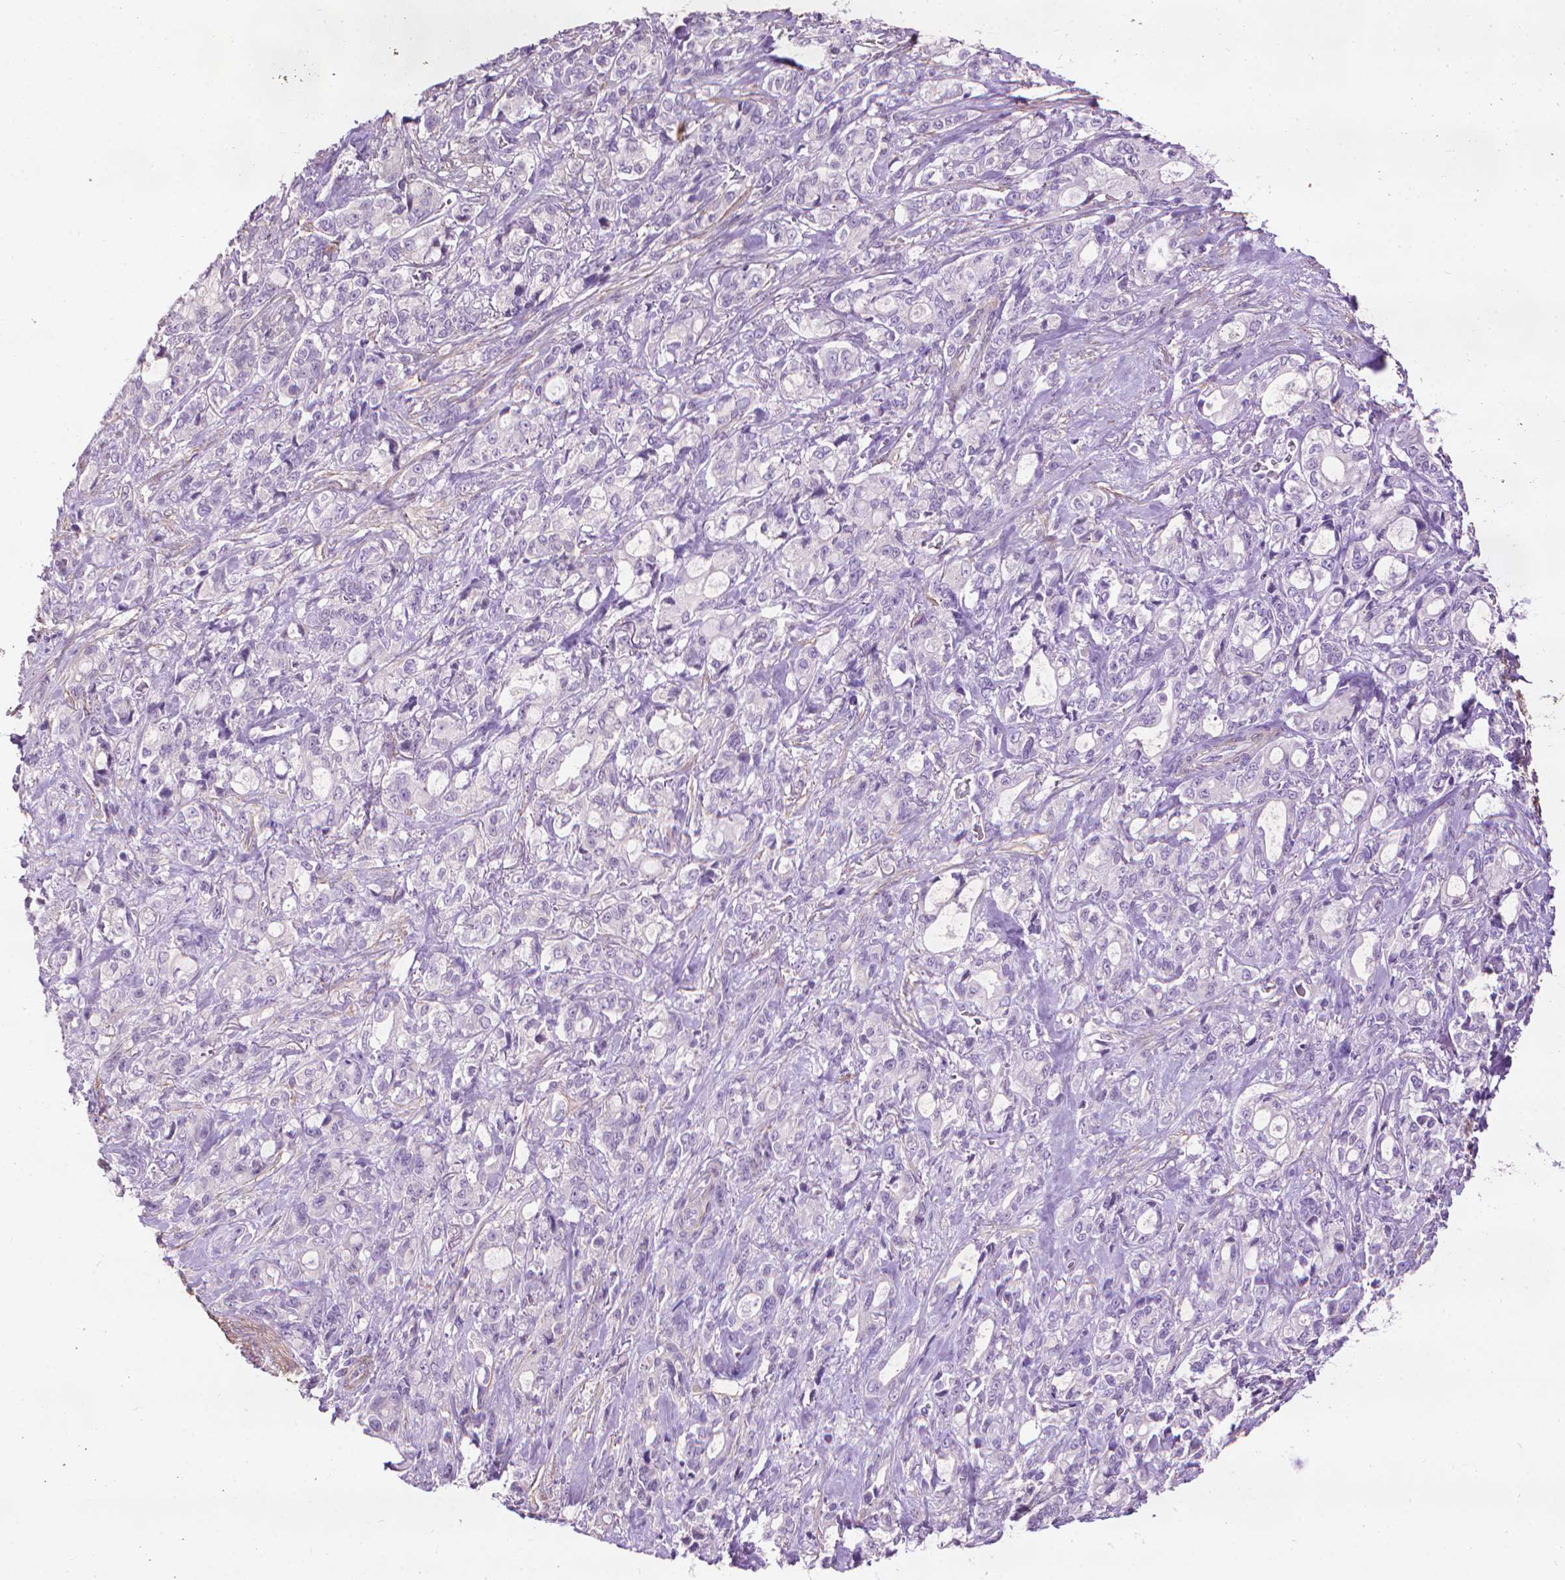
{"staining": {"intensity": "negative", "quantity": "none", "location": "none"}, "tissue": "stomach cancer", "cell_type": "Tumor cells", "image_type": "cancer", "snomed": [{"axis": "morphology", "description": "Adenocarcinoma, NOS"}, {"axis": "topography", "description": "Stomach"}], "caption": "Photomicrograph shows no significant protein expression in tumor cells of stomach cancer (adenocarcinoma). (IHC, brightfield microscopy, high magnification).", "gene": "AQP10", "patient": {"sex": "male", "age": 63}}